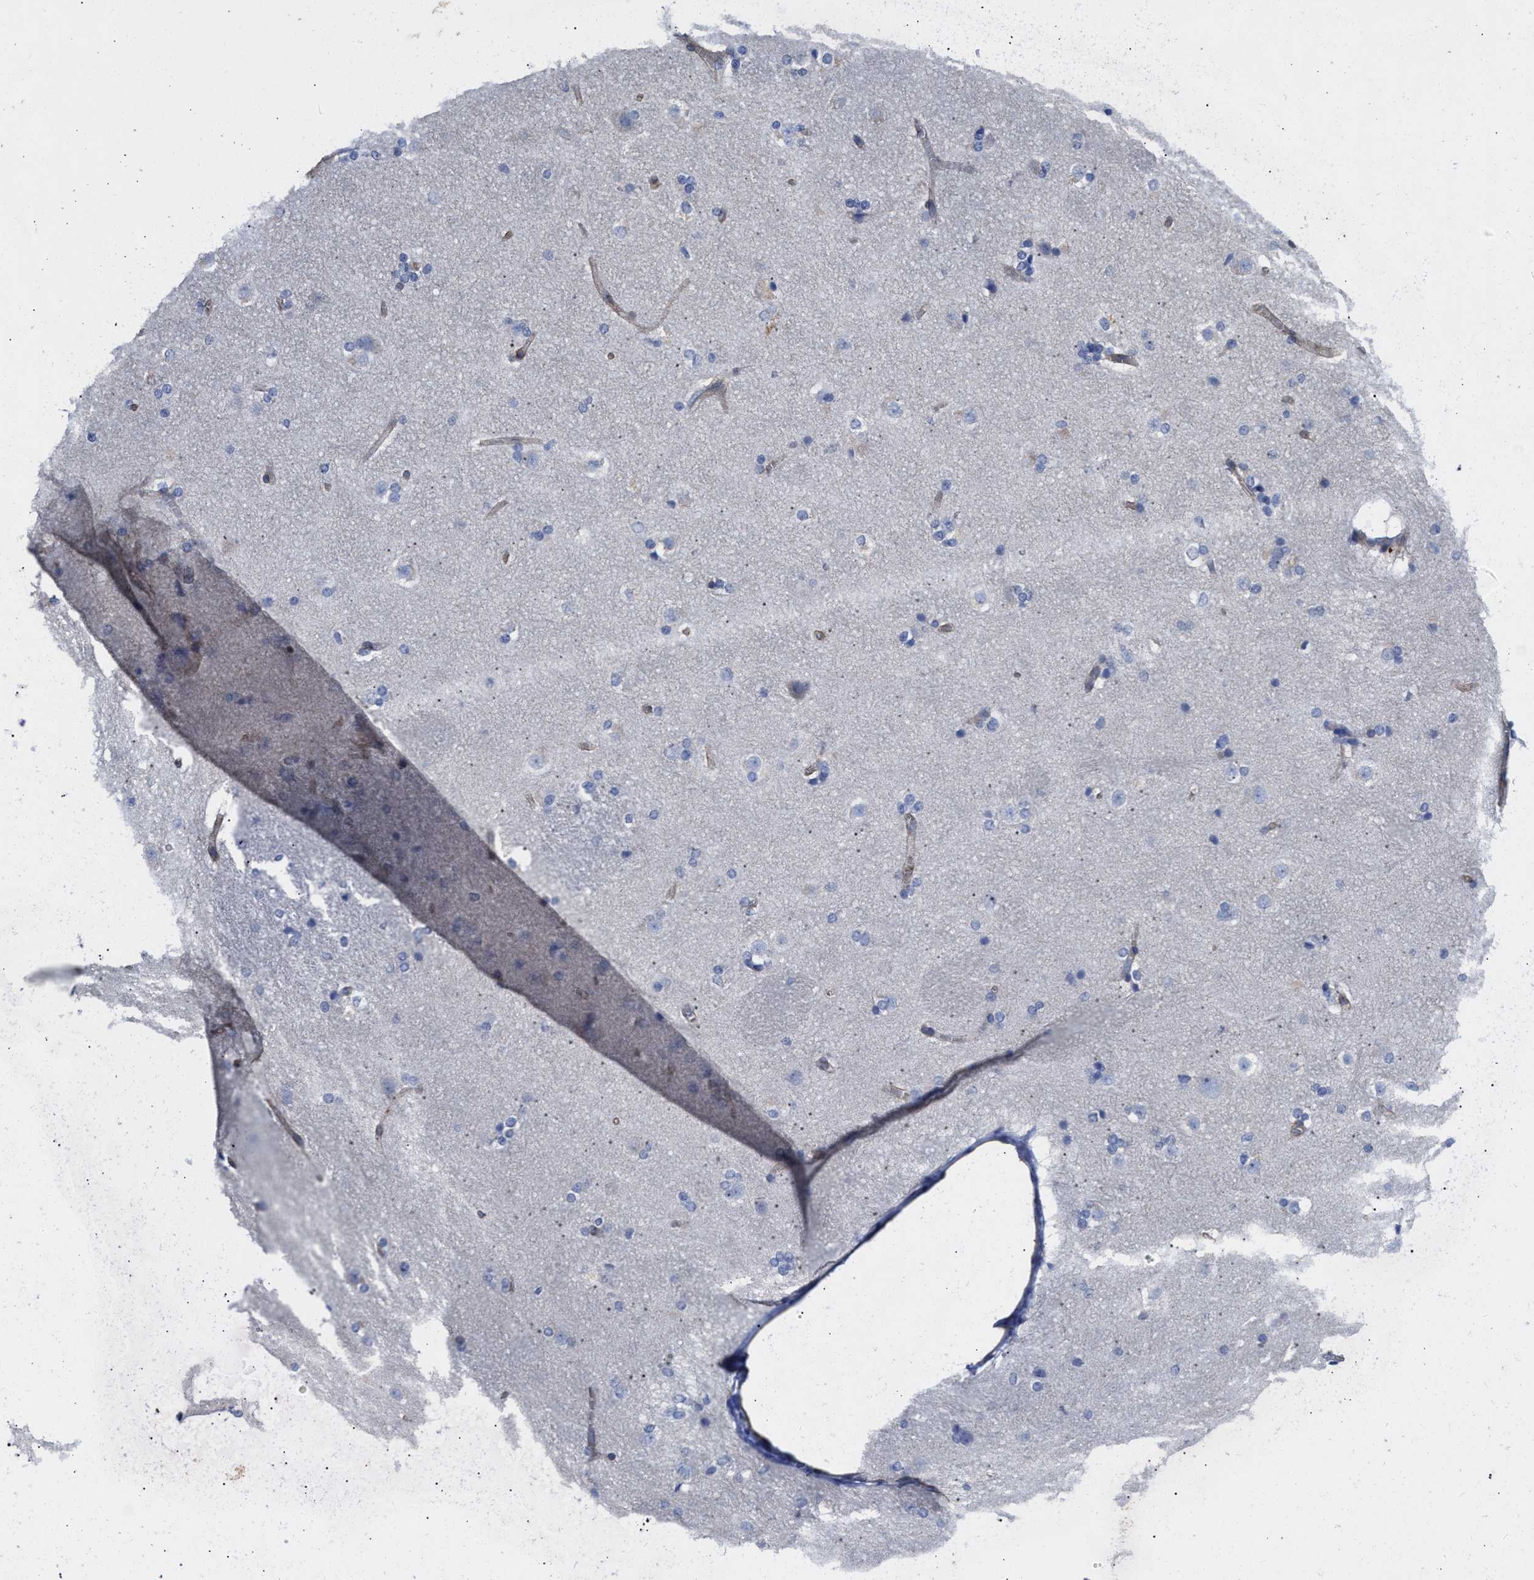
{"staining": {"intensity": "negative", "quantity": "none", "location": "none"}, "tissue": "caudate", "cell_type": "Glial cells", "image_type": "normal", "snomed": [{"axis": "morphology", "description": "Normal tissue, NOS"}, {"axis": "topography", "description": "Lateral ventricle wall"}], "caption": "This is a micrograph of IHC staining of normal caudate, which shows no expression in glial cells.", "gene": "HS3ST5", "patient": {"sex": "female", "age": 19}}